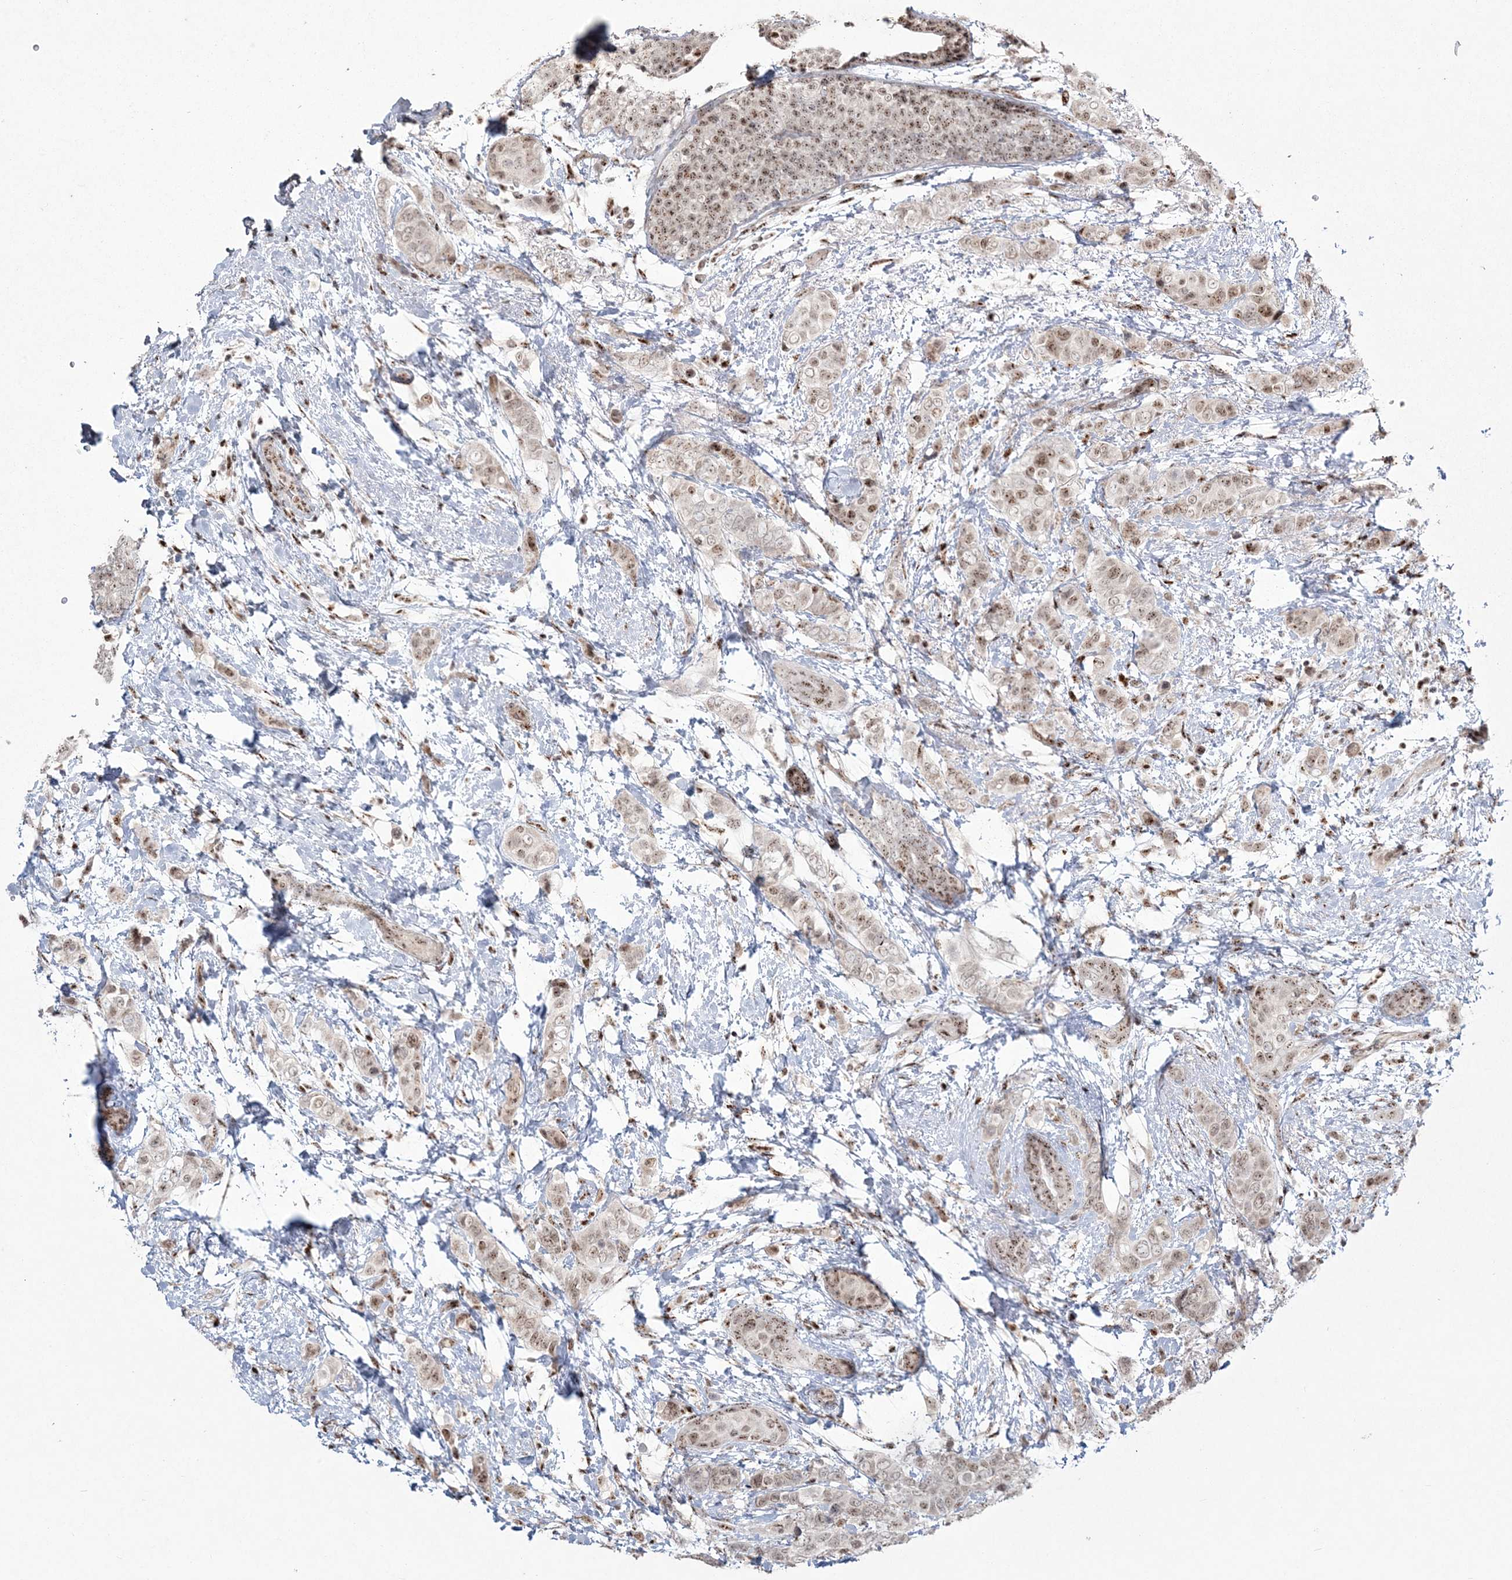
{"staining": {"intensity": "moderate", "quantity": ">75%", "location": "nuclear"}, "tissue": "breast cancer", "cell_type": "Tumor cells", "image_type": "cancer", "snomed": [{"axis": "morphology", "description": "Lobular carcinoma"}, {"axis": "topography", "description": "Breast"}], "caption": "Protein staining of breast cancer (lobular carcinoma) tissue shows moderate nuclear positivity in about >75% of tumor cells.", "gene": "RBM17", "patient": {"sex": "female", "age": 51}}